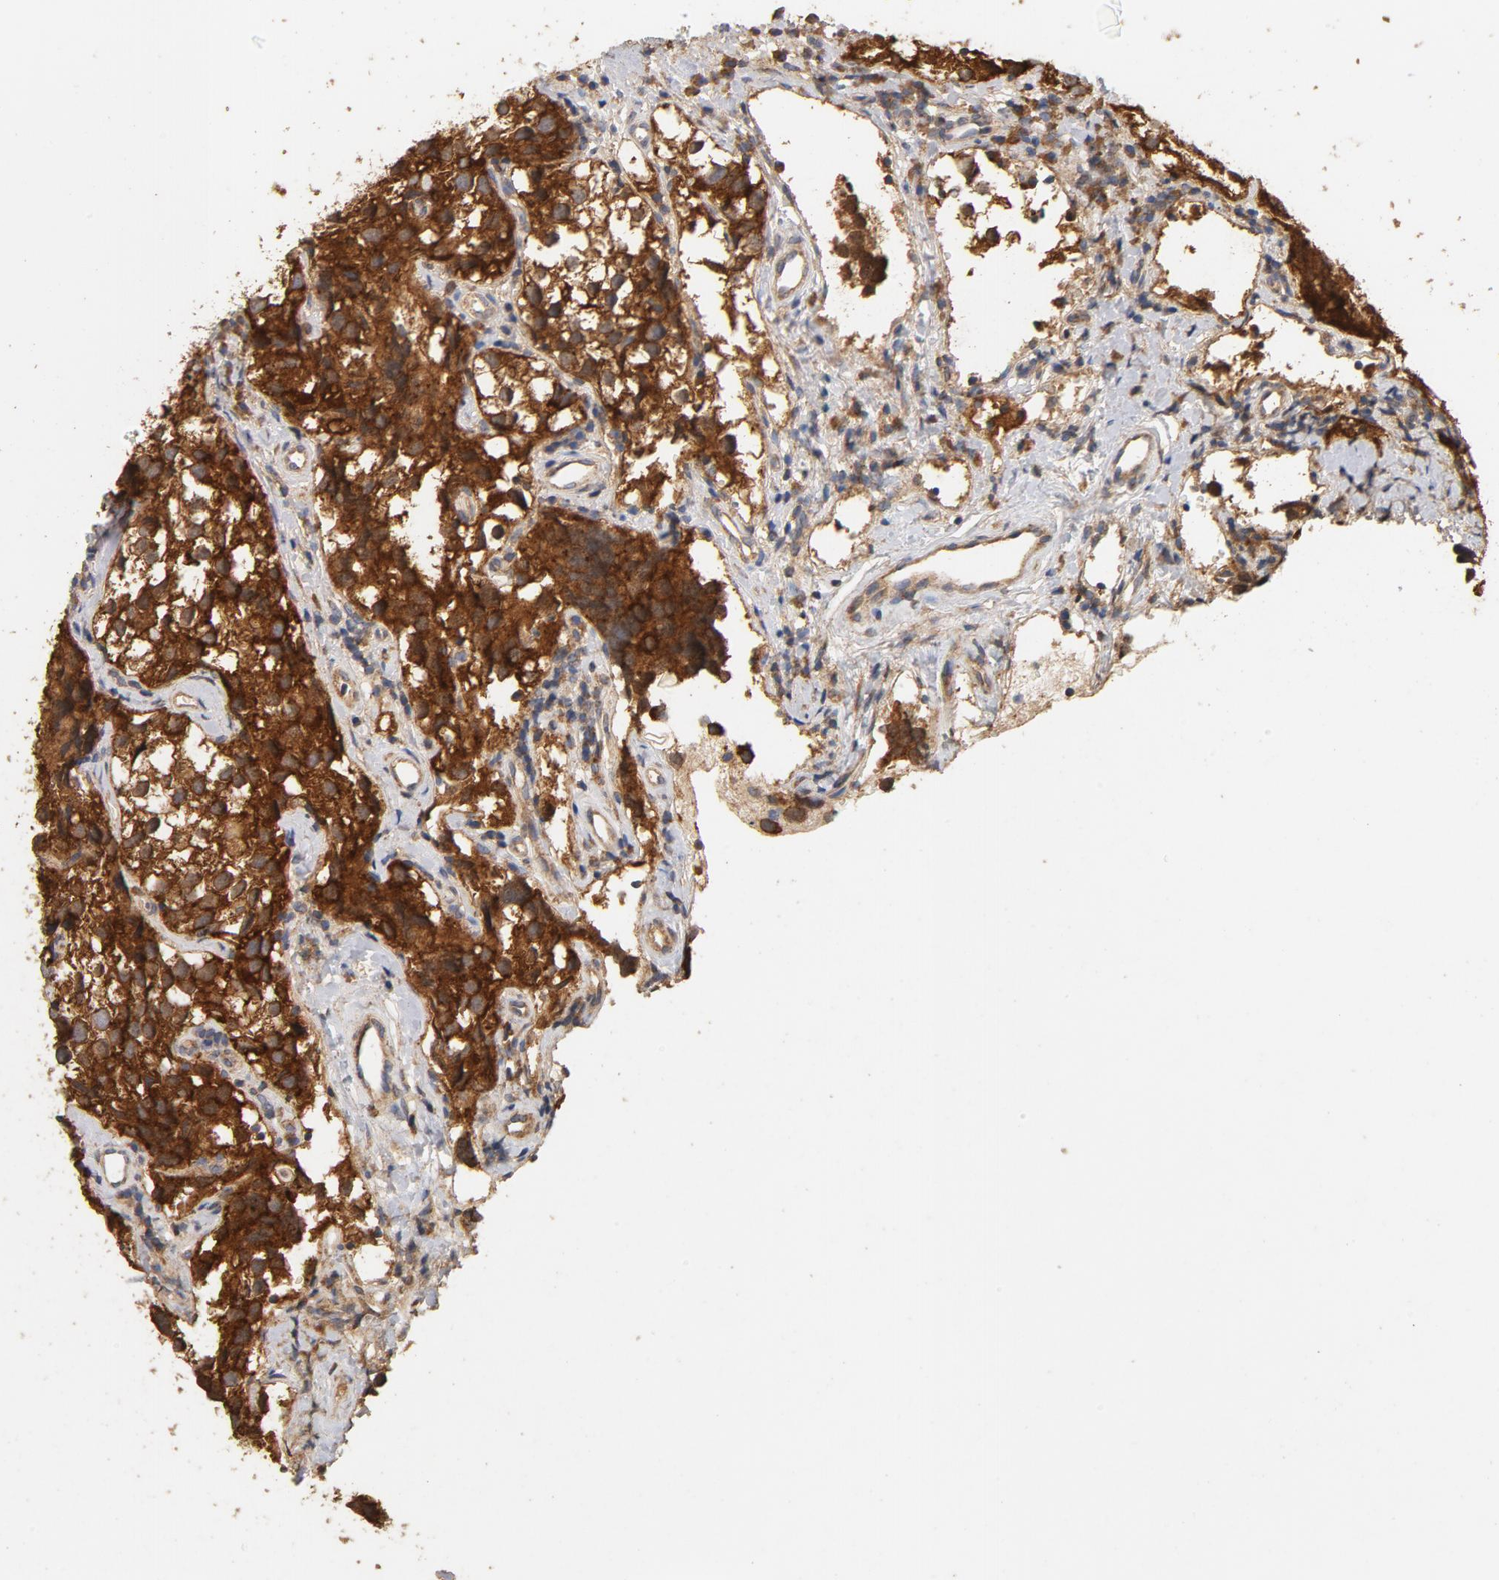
{"staining": {"intensity": "strong", "quantity": ">75%", "location": "cytoplasmic/membranous"}, "tissue": "testis cancer", "cell_type": "Tumor cells", "image_type": "cancer", "snomed": [{"axis": "morphology", "description": "Seminoma, NOS"}, {"axis": "topography", "description": "Testis"}], "caption": "Immunohistochemistry (IHC) image of testis seminoma stained for a protein (brown), which shows high levels of strong cytoplasmic/membranous expression in approximately >75% of tumor cells.", "gene": "DDX6", "patient": {"sex": "male", "age": 39}}